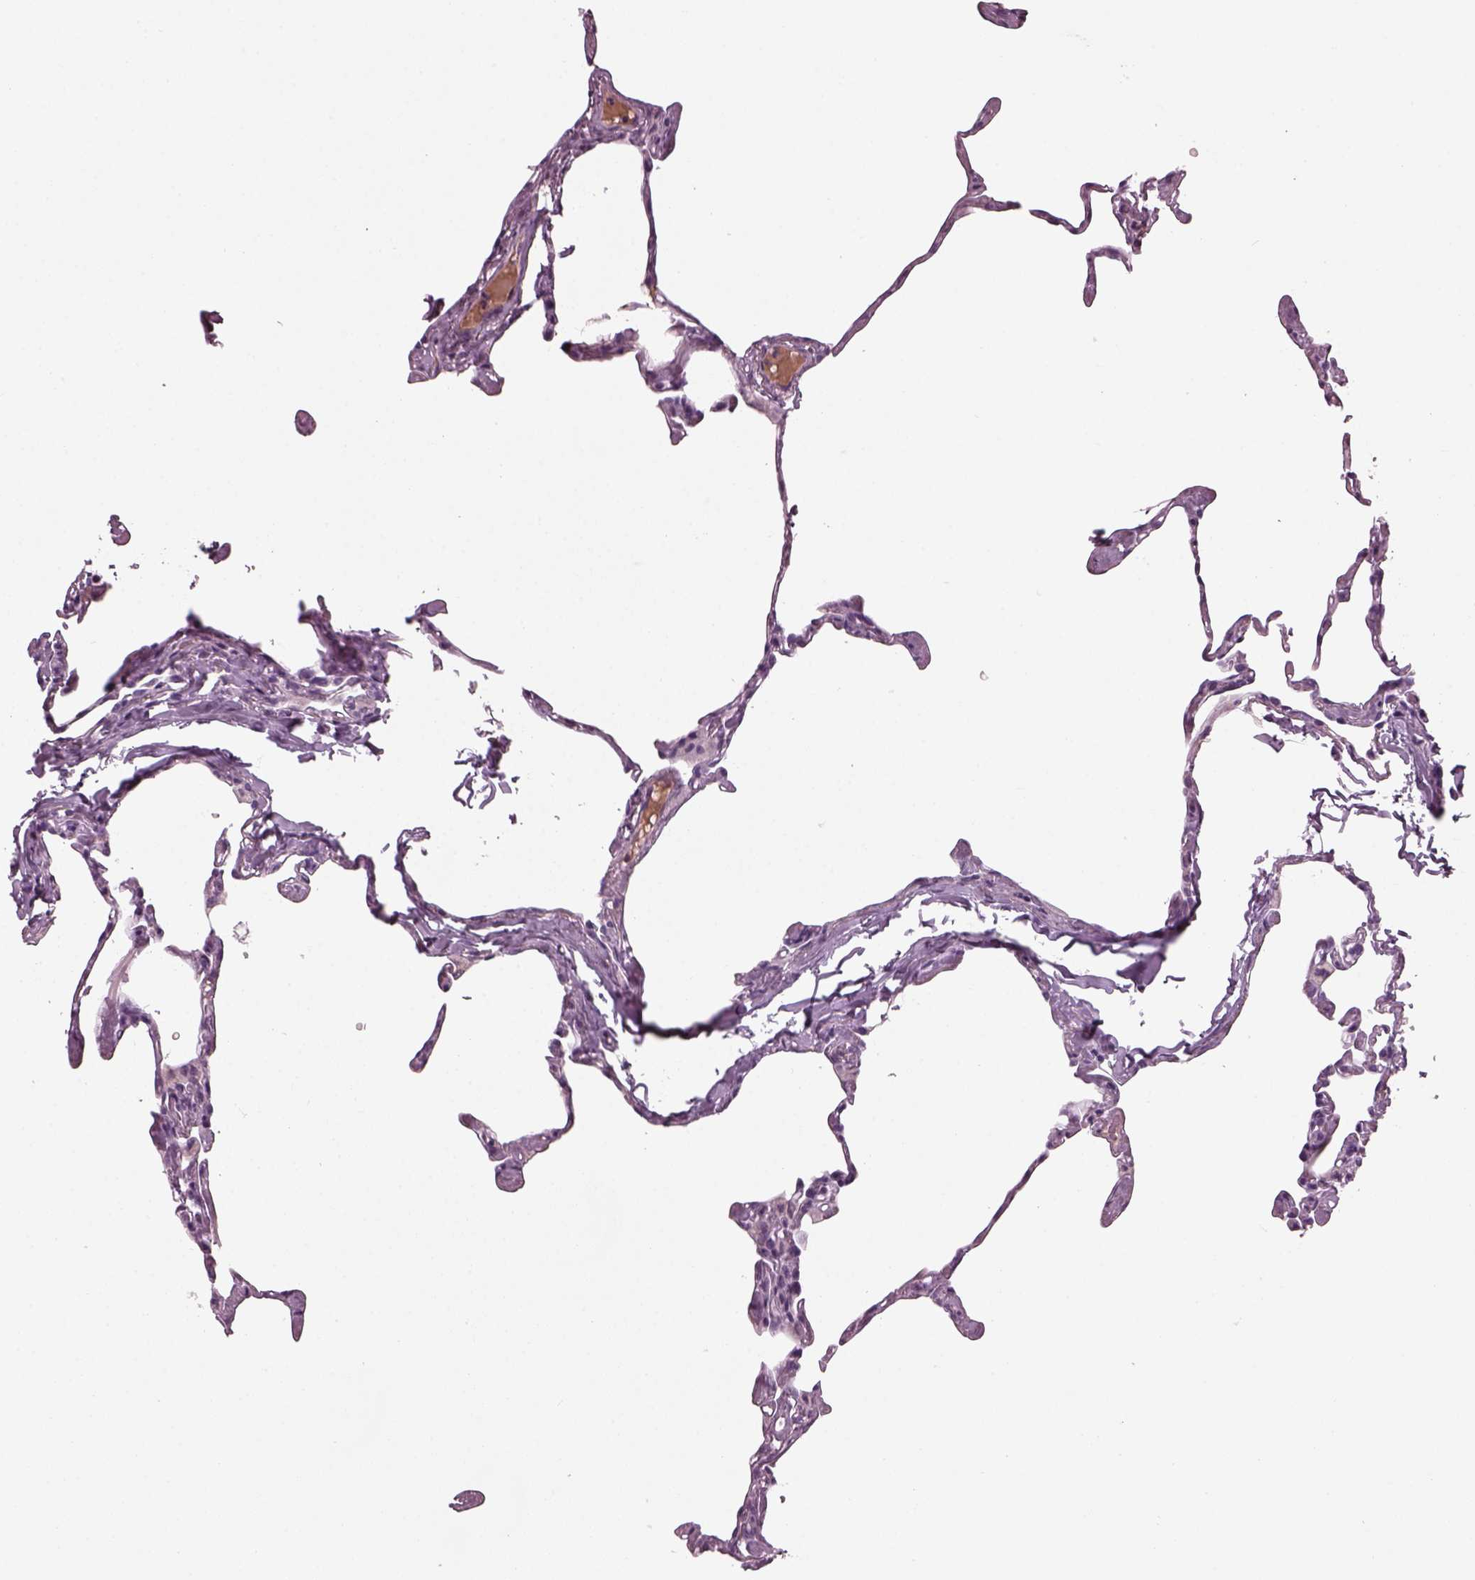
{"staining": {"intensity": "negative", "quantity": "none", "location": "none"}, "tissue": "lung", "cell_type": "Alveolar cells", "image_type": "normal", "snomed": [{"axis": "morphology", "description": "Normal tissue, NOS"}, {"axis": "topography", "description": "Lung"}], "caption": "An IHC photomicrograph of unremarkable lung is shown. There is no staining in alveolar cells of lung. The staining was performed using DAB to visualize the protein expression in brown, while the nuclei were stained in blue with hematoxylin (Magnification: 20x).", "gene": "DPYSL5", "patient": {"sex": "male", "age": 65}}